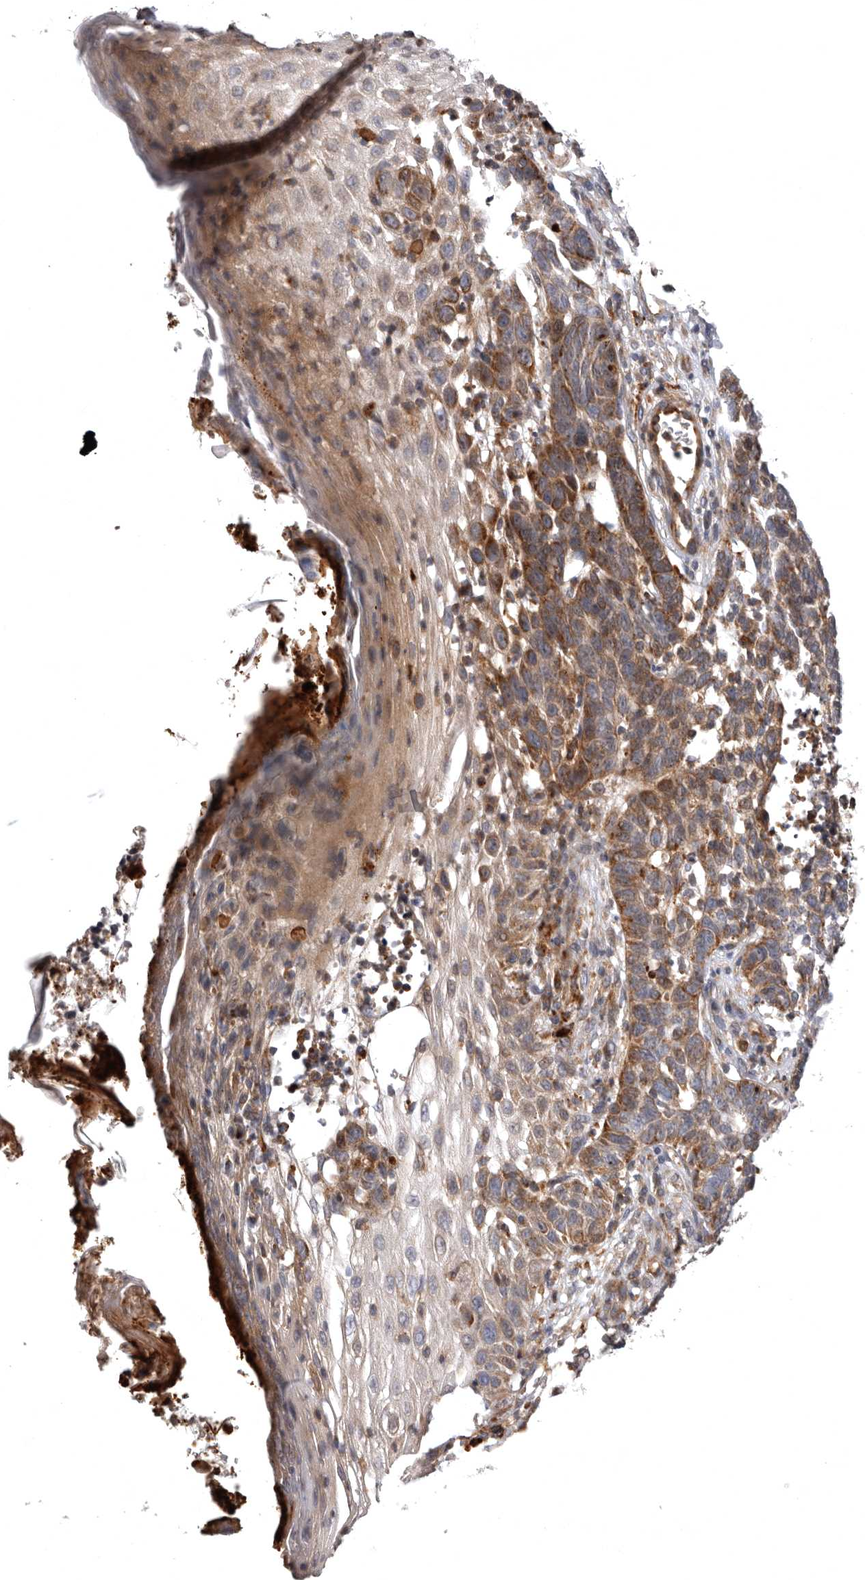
{"staining": {"intensity": "moderate", "quantity": "25%-75%", "location": "cytoplasmic/membranous"}, "tissue": "skin cancer", "cell_type": "Tumor cells", "image_type": "cancer", "snomed": [{"axis": "morphology", "description": "Basal cell carcinoma"}, {"axis": "topography", "description": "Skin"}], "caption": "Tumor cells display medium levels of moderate cytoplasmic/membranous positivity in approximately 25%-75% of cells in skin basal cell carcinoma. The protein of interest is shown in brown color, while the nuclei are stained blue.", "gene": "ADCY2", "patient": {"sex": "female", "age": 84}}